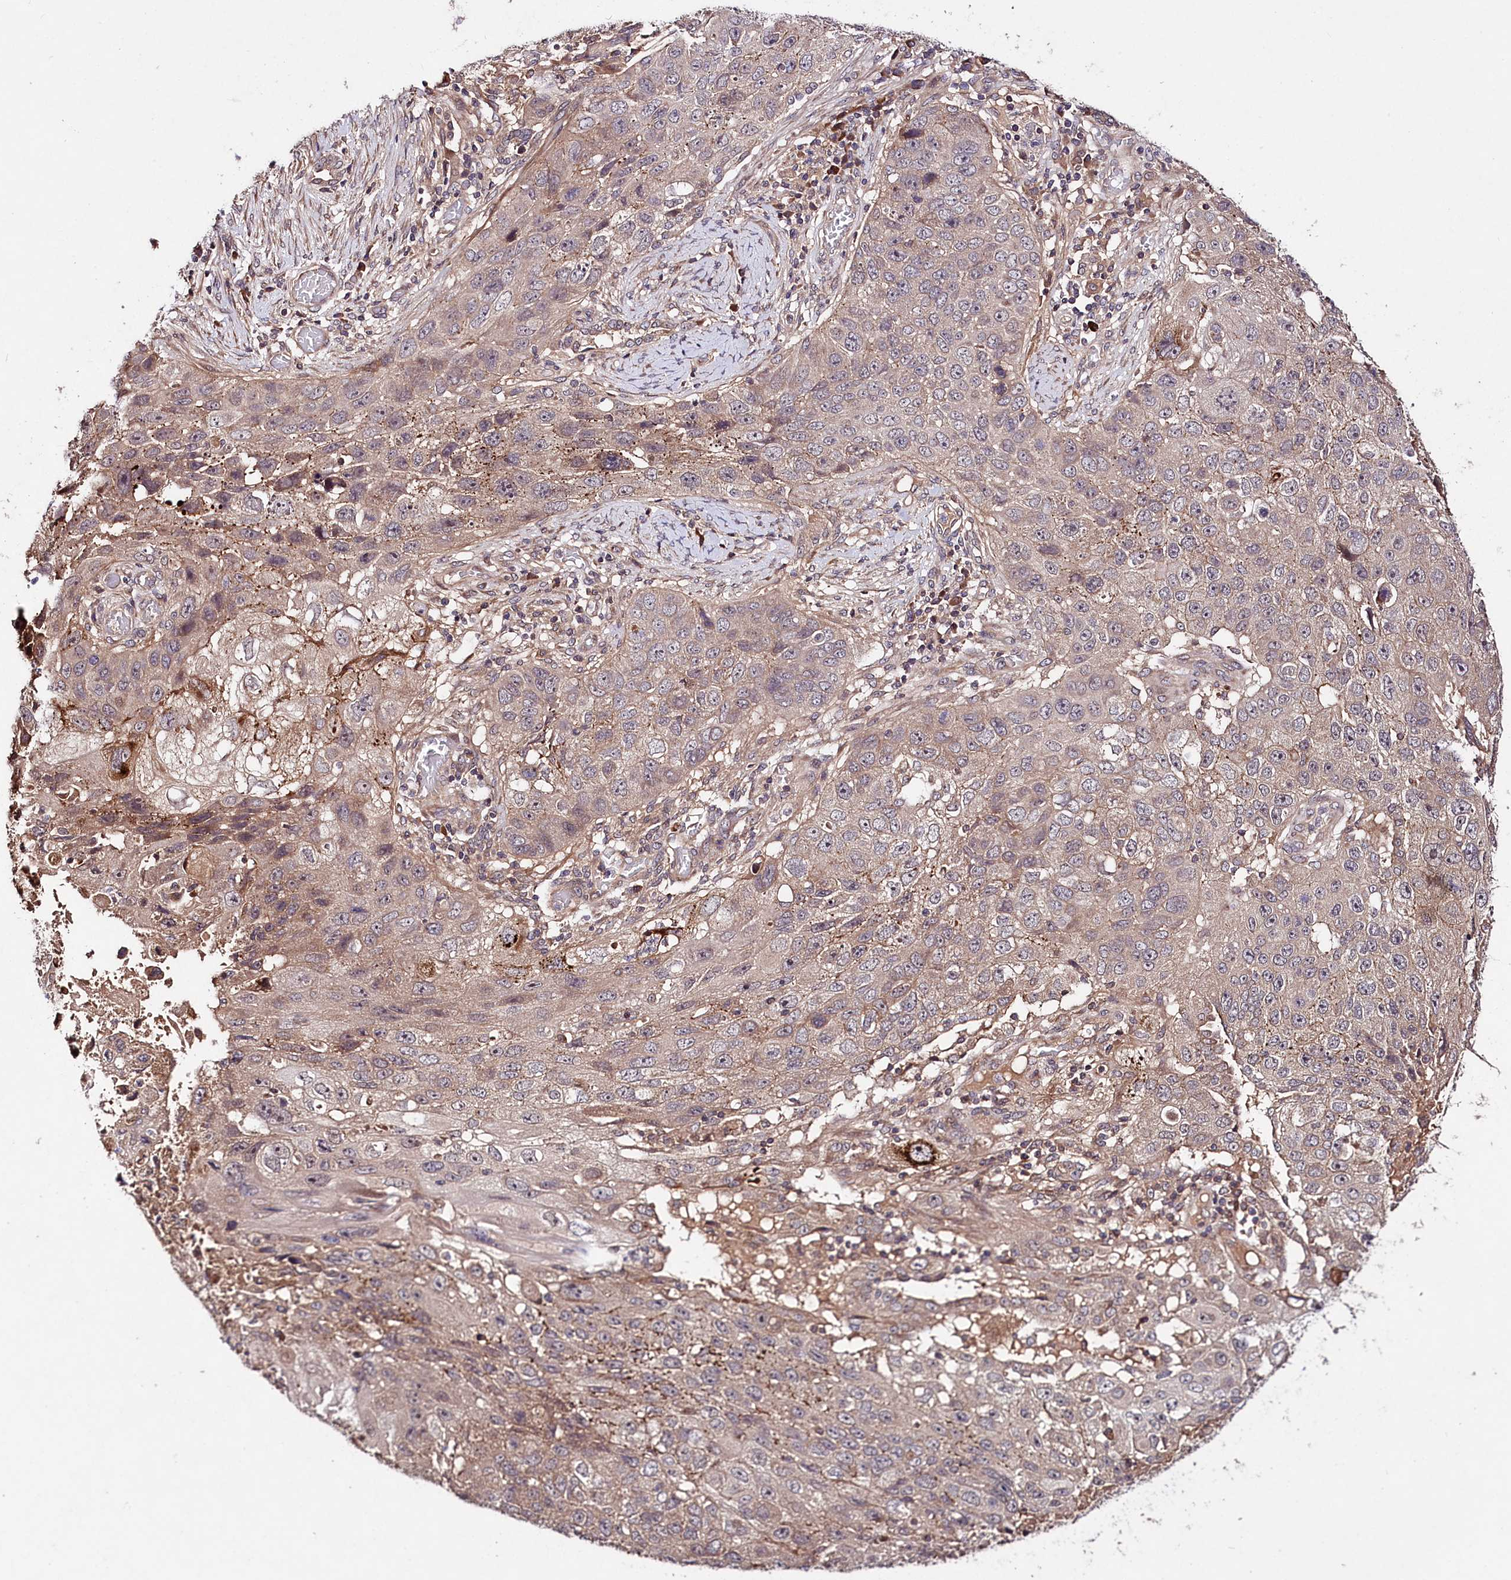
{"staining": {"intensity": "weak", "quantity": ">75%", "location": "cytoplasmic/membranous"}, "tissue": "lung cancer", "cell_type": "Tumor cells", "image_type": "cancer", "snomed": [{"axis": "morphology", "description": "Squamous cell carcinoma, NOS"}, {"axis": "topography", "description": "Lung"}], "caption": "About >75% of tumor cells in human lung squamous cell carcinoma demonstrate weak cytoplasmic/membranous protein positivity as visualized by brown immunohistochemical staining.", "gene": "TNPO3", "patient": {"sex": "male", "age": 61}}